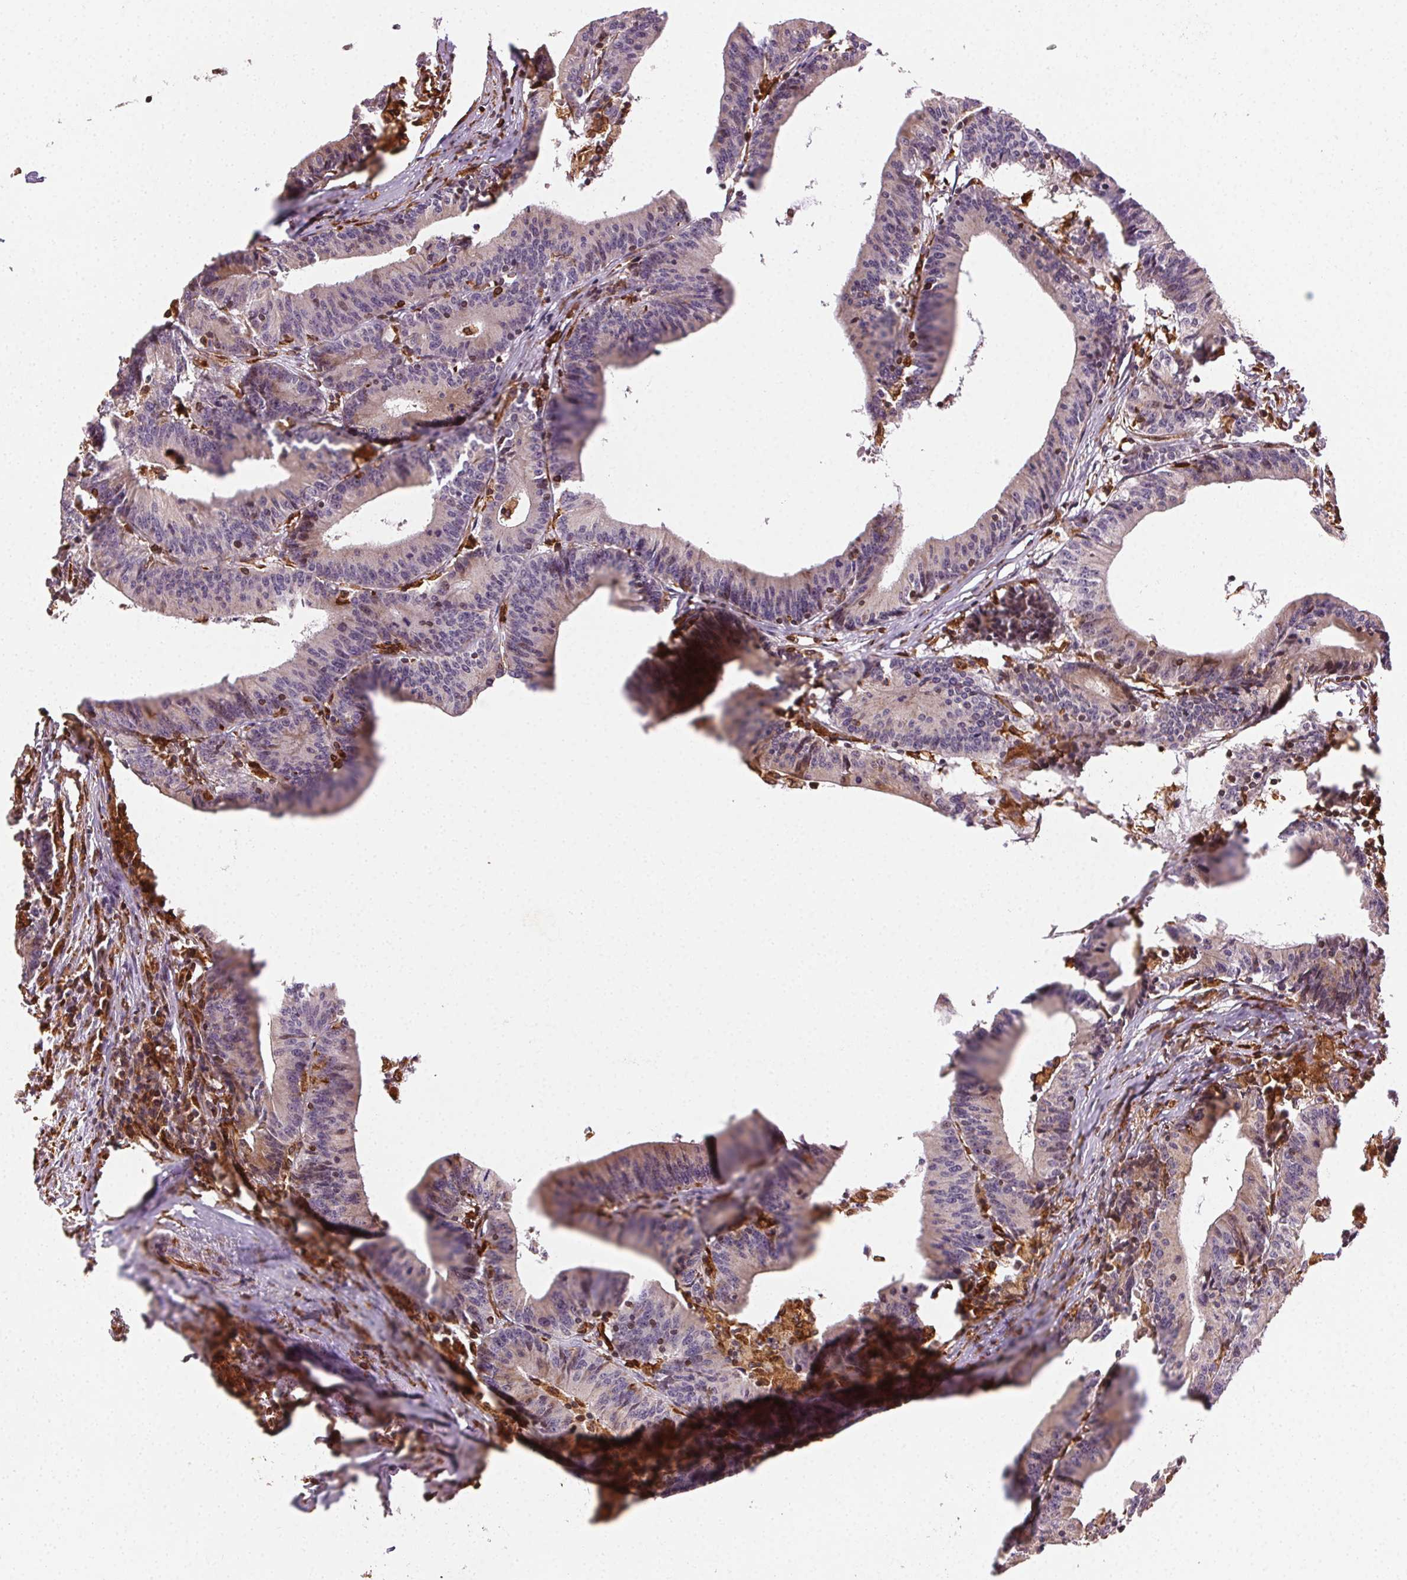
{"staining": {"intensity": "weak", "quantity": "25%-75%", "location": "cytoplasmic/membranous"}, "tissue": "colorectal cancer", "cell_type": "Tumor cells", "image_type": "cancer", "snomed": [{"axis": "morphology", "description": "Adenocarcinoma, NOS"}, {"axis": "topography", "description": "Colon"}], "caption": "Colorectal cancer stained for a protein exhibits weak cytoplasmic/membranous positivity in tumor cells.", "gene": "RNASET2", "patient": {"sex": "female", "age": 78}}